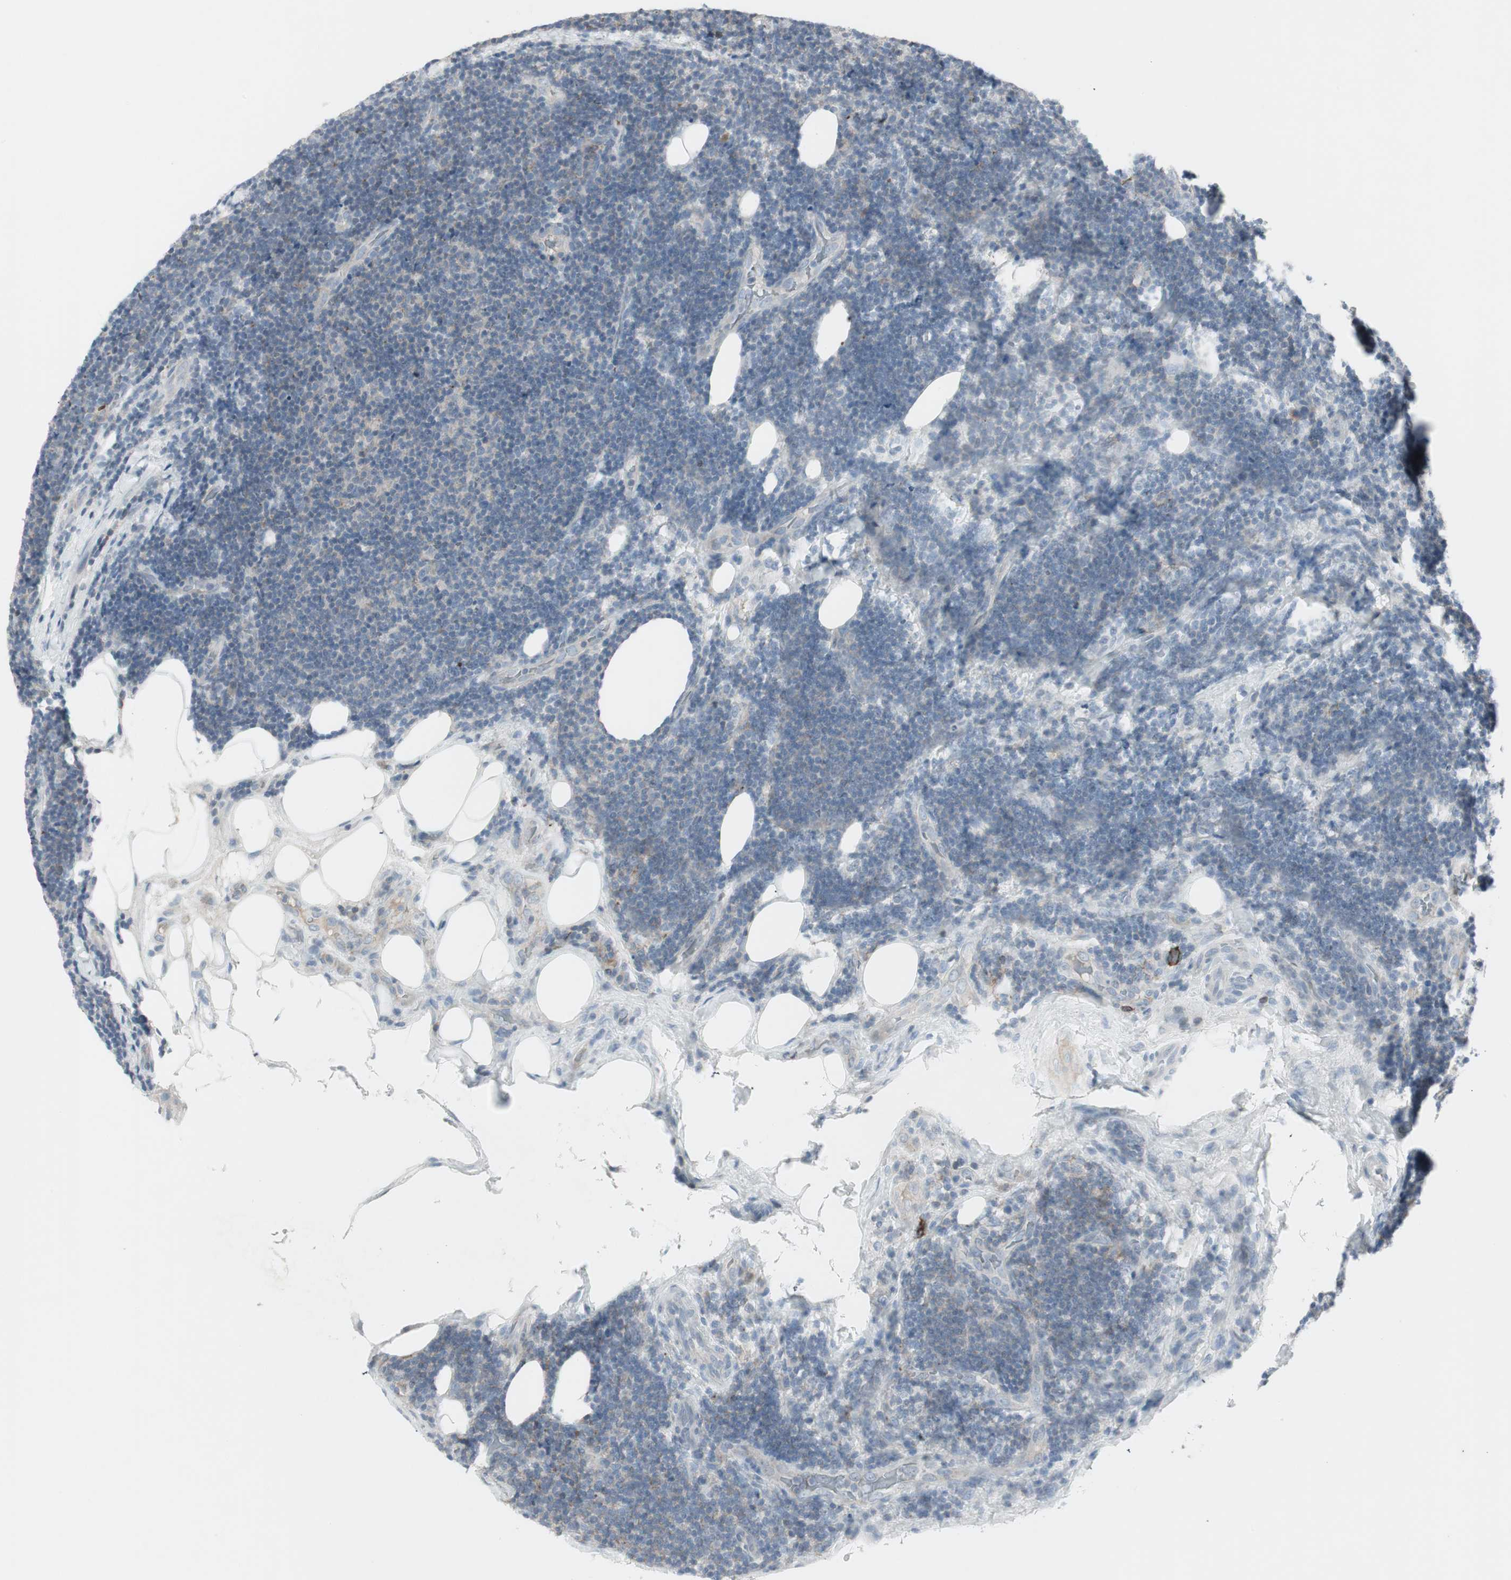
{"staining": {"intensity": "moderate", "quantity": "<25%", "location": "cytoplasmic/membranous"}, "tissue": "lymphoma", "cell_type": "Tumor cells", "image_type": "cancer", "snomed": [{"axis": "morphology", "description": "Malignant lymphoma, non-Hodgkin's type, Low grade"}, {"axis": "topography", "description": "Lymph node"}], "caption": "Lymphoma stained for a protein (brown) shows moderate cytoplasmic/membranous positive expression in approximately <25% of tumor cells.", "gene": "MAP4K4", "patient": {"sex": "male", "age": 83}}